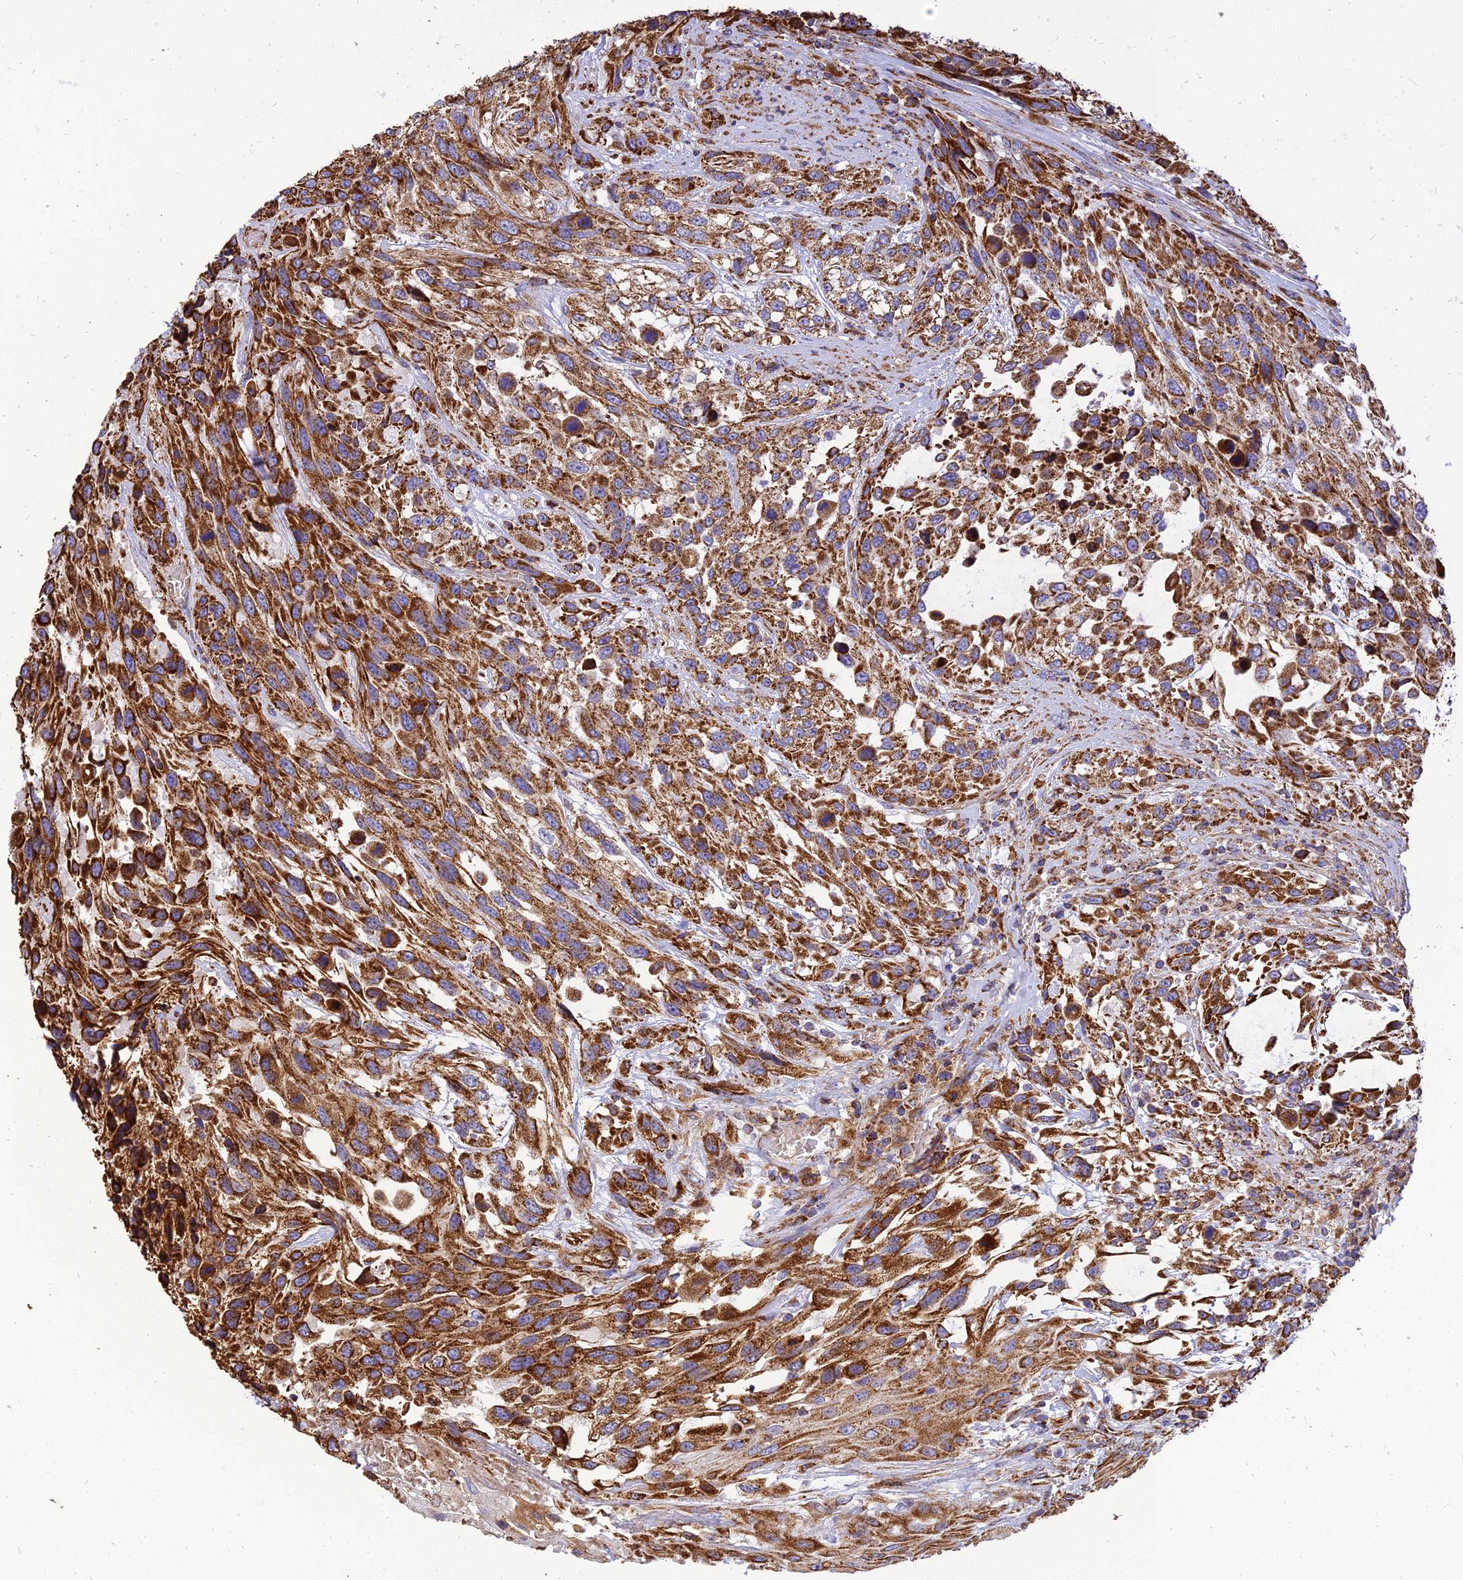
{"staining": {"intensity": "strong", "quantity": ">75%", "location": "cytoplasmic/membranous"}, "tissue": "urothelial cancer", "cell_type": "Tumor cells", "image_type": "cancer", "snomed": [{"axis": "morphology", "description": "Urothelial carcinoma, High grade"}, {"axis": "topography", "description": "Urinary bladder"}], "caption": "Urothelial carcinoma (high-grade) stained for a protein (brown) demonstrates strong cytoplasmic/membranous positive expression in approximately >75% of tumor cells.", "gene": "THUMPD2", "patient": {"sex": "female", "age": 70}}